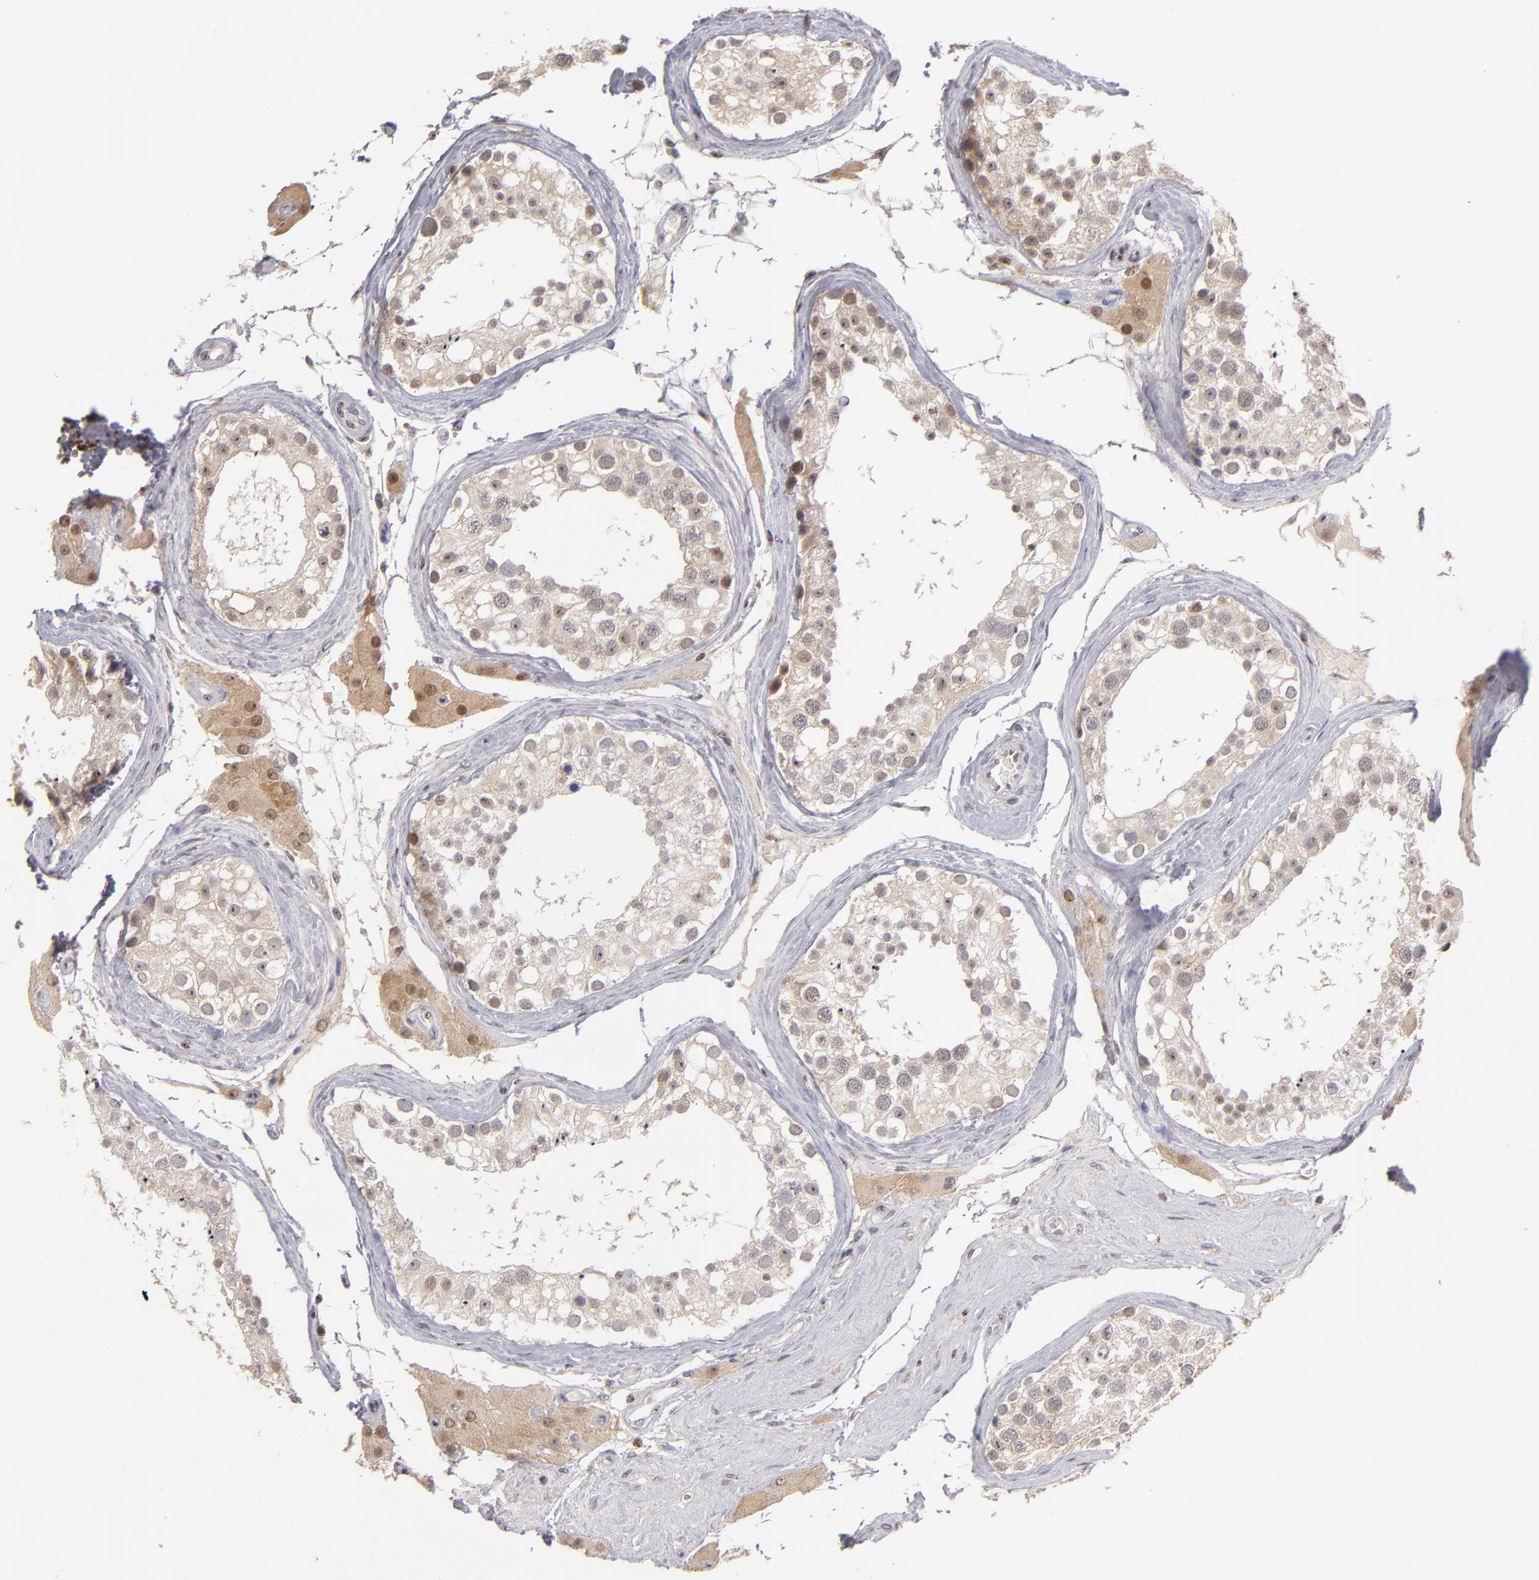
{"staining": {"intensity": "weak", "quantity": ">75%", "location": "cytoplasmic/membranous,nuclear"}, "tissue": "testis", "cell_type": "Cells in seminiferous ducts", "image_type": "normal", "snomed": [{"axis": "morphology", "description": "Normal tissue, NOS"}, {"axis": "topography", "description": "Testis"}], "caption": "IHC histopathology image of normal testis stained for a protein (brown), which shows low levels of weak cytoplasmic/membranous,nuclear positivity in about >75% of cells in seminiferous ducts.", "gene": "PCNX4", "patient": {"sex": "male", "age": 68}}